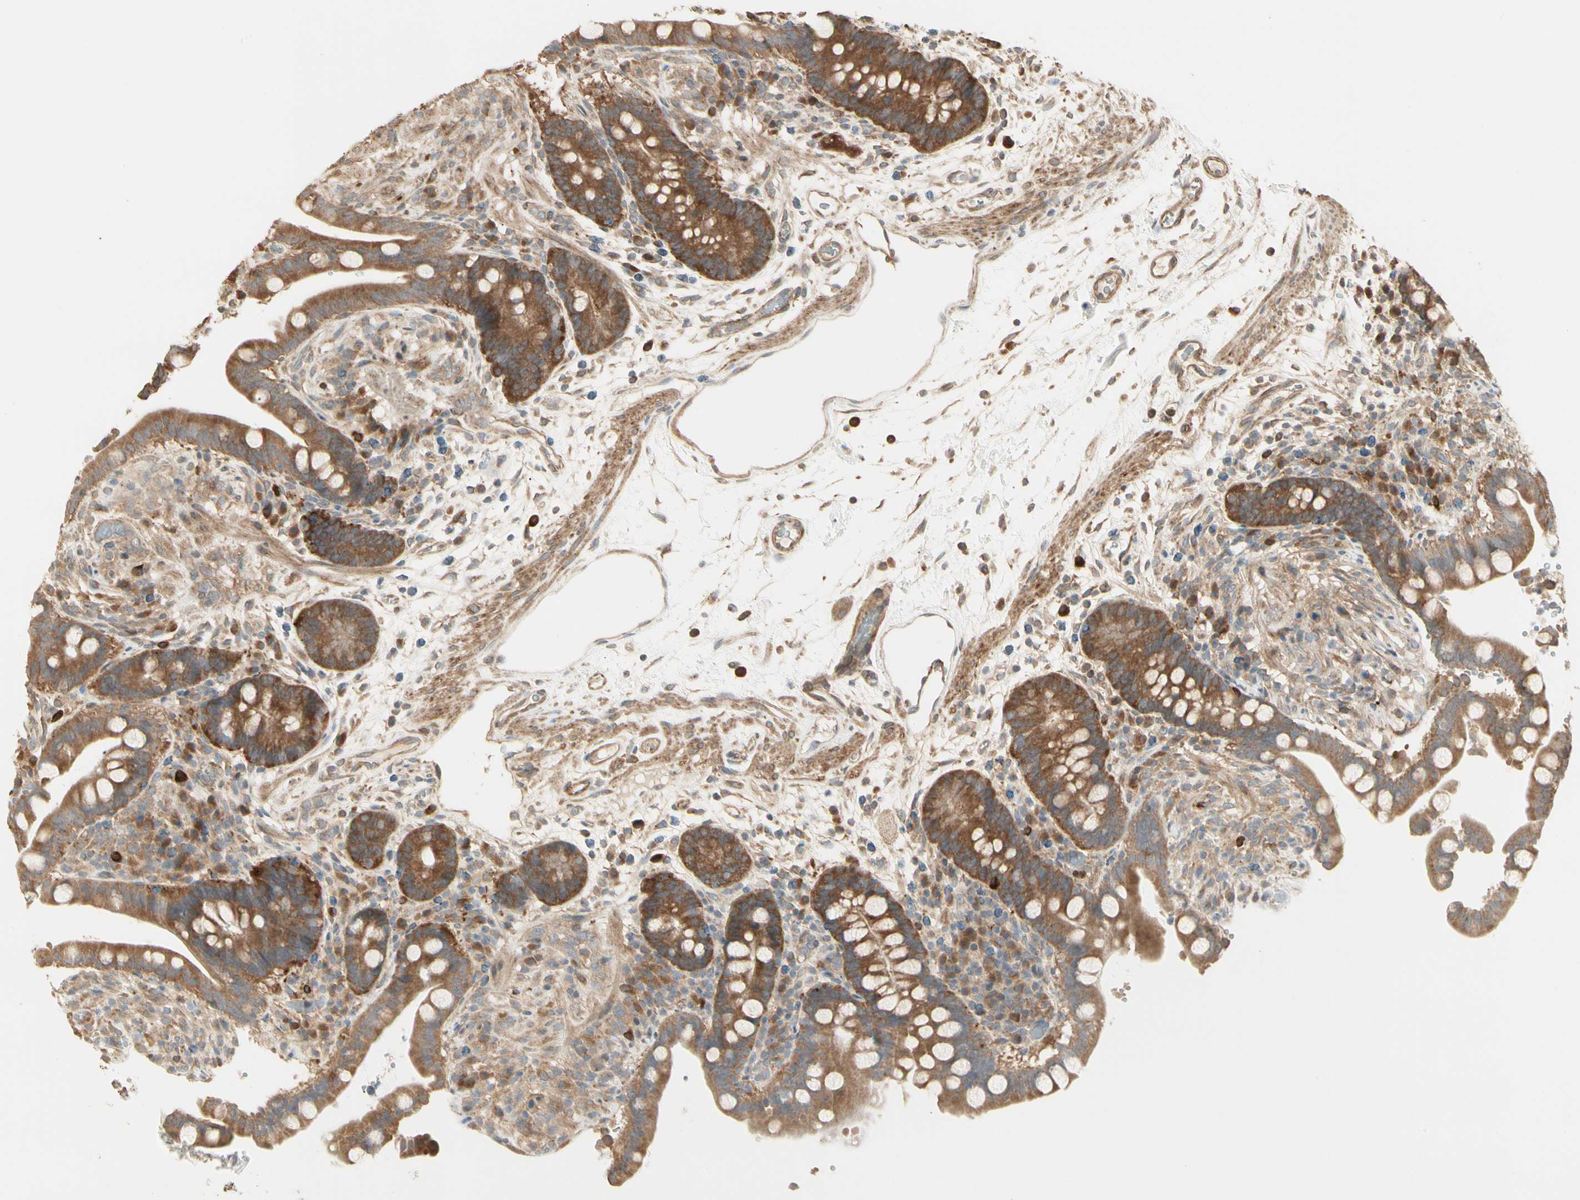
{"staining": {"intensity": "moderate", "quantity": "25%-75%", "location": "cytoplasmic/membranous"}, "tissue": "colon", "cell_type": "Endothelial cells", "image_type": "normal", "snomed": [{"axis": "morphology", "description": "Normal tissue, NOS"}, {"axis": "topography", "description": "Colon"}], "caption": "Moderate cytoplasmic/membranous positivity for a protein is identified in approximately 25%-75% of endothelial cells of unremarkable colon using immunohistochemistry.", "gene": "IRAG1", "patient": {"sex": "male", "age": 73}}